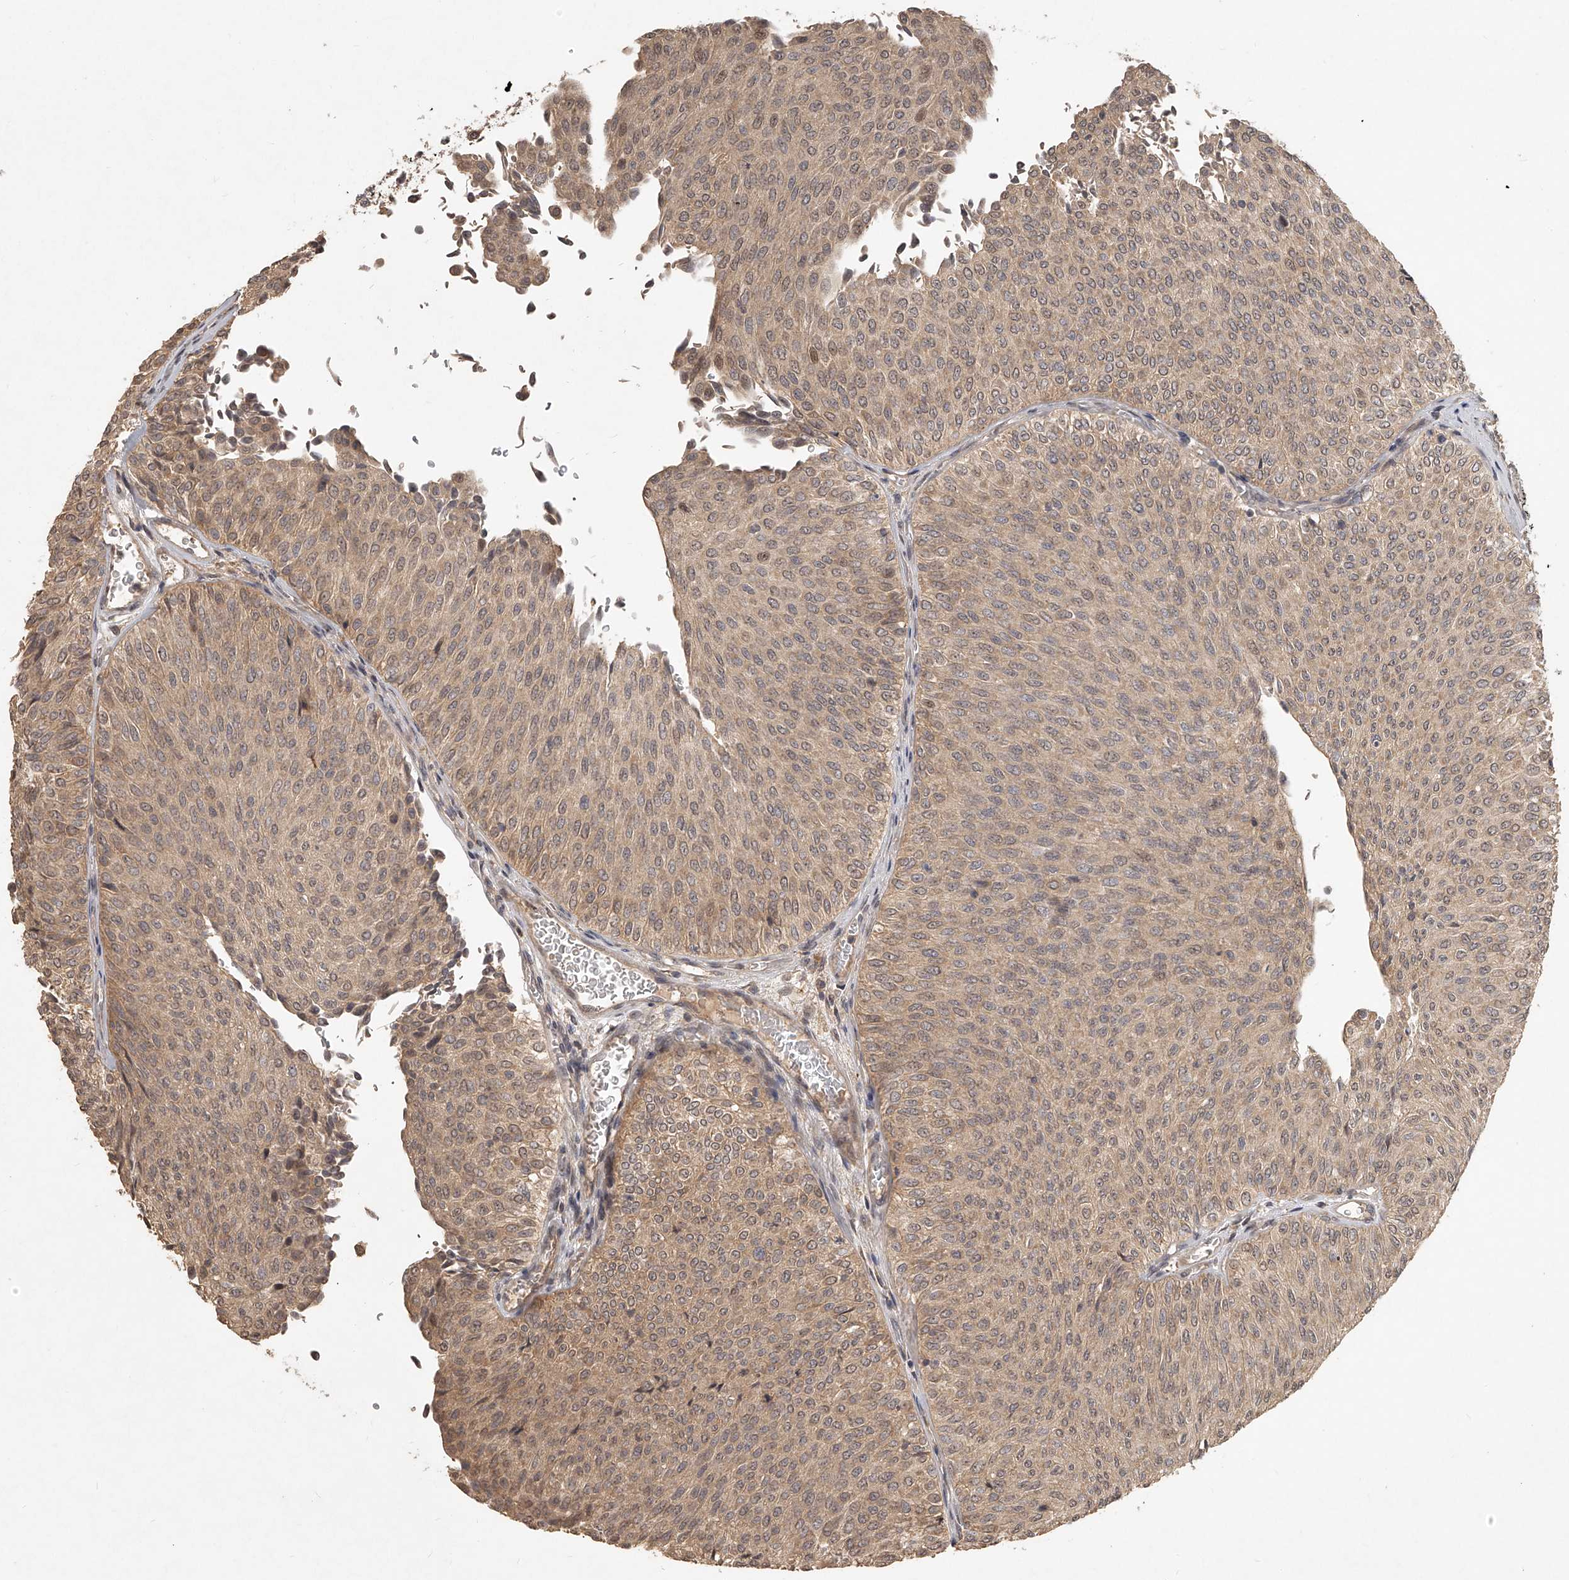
{"staining": {"intensity": "weak", "quantity": ">75%", "location": "cytoplasmic/membranous,nuclear"}, "tissue": "urothelial cancer", "cell_type": "Tumor cells", "image_type": "cancer", "snomed": [{"axis": "morphology", "description": "Urothelial carcinoma, Low grade"}, {"axis": "topography", "description": "Urinary bladder"}], "caption": "This micrograph demonstrates IHC staining of urothelial carcinoma (low-grade), with low weak cytoplasmic/membranous and nuclear expression in about >75% of tumor cells.", "gene": "SLC37A1", "patient": {"sex": "male", "age": 78}}